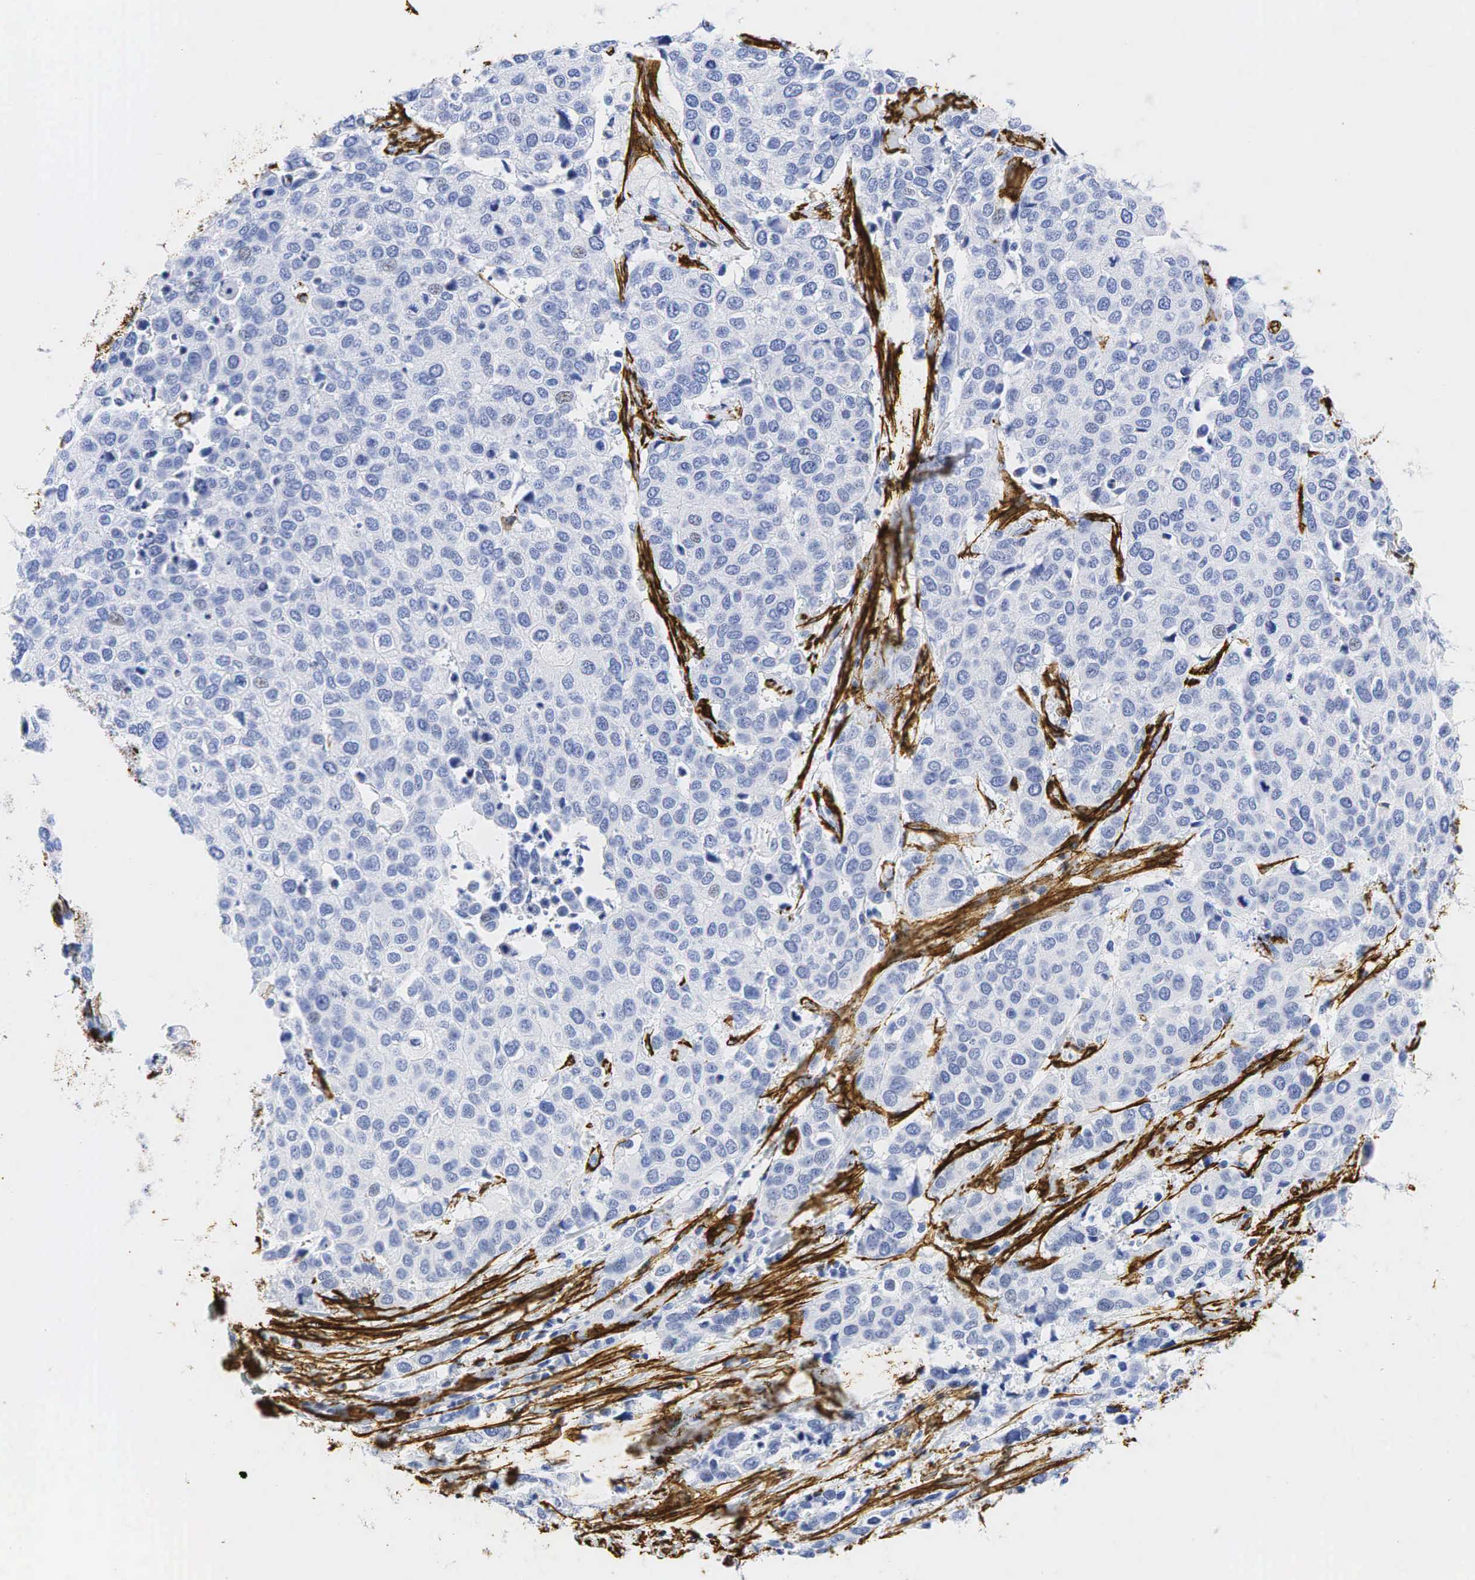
{"staining": {"intensity": "weak", "quantity": "<25%", "location": "nuclear"}, "tissue": "cervical cancer", "cell_type": "Tumor cells", "image_type": "cancer", "snomed": [{"axis": "morphology", "description": "Squamous cell carcinoma, NOS"}, {"axis": "topography", "description": "Cervix"}], "caption": "Photomicrograph shows no protein staining in tumor cells of cervical cancer (squamous cell carcinoma) tissue.", "gene": "ACTA2", "patient": {"sex": "female", "age": 54}}